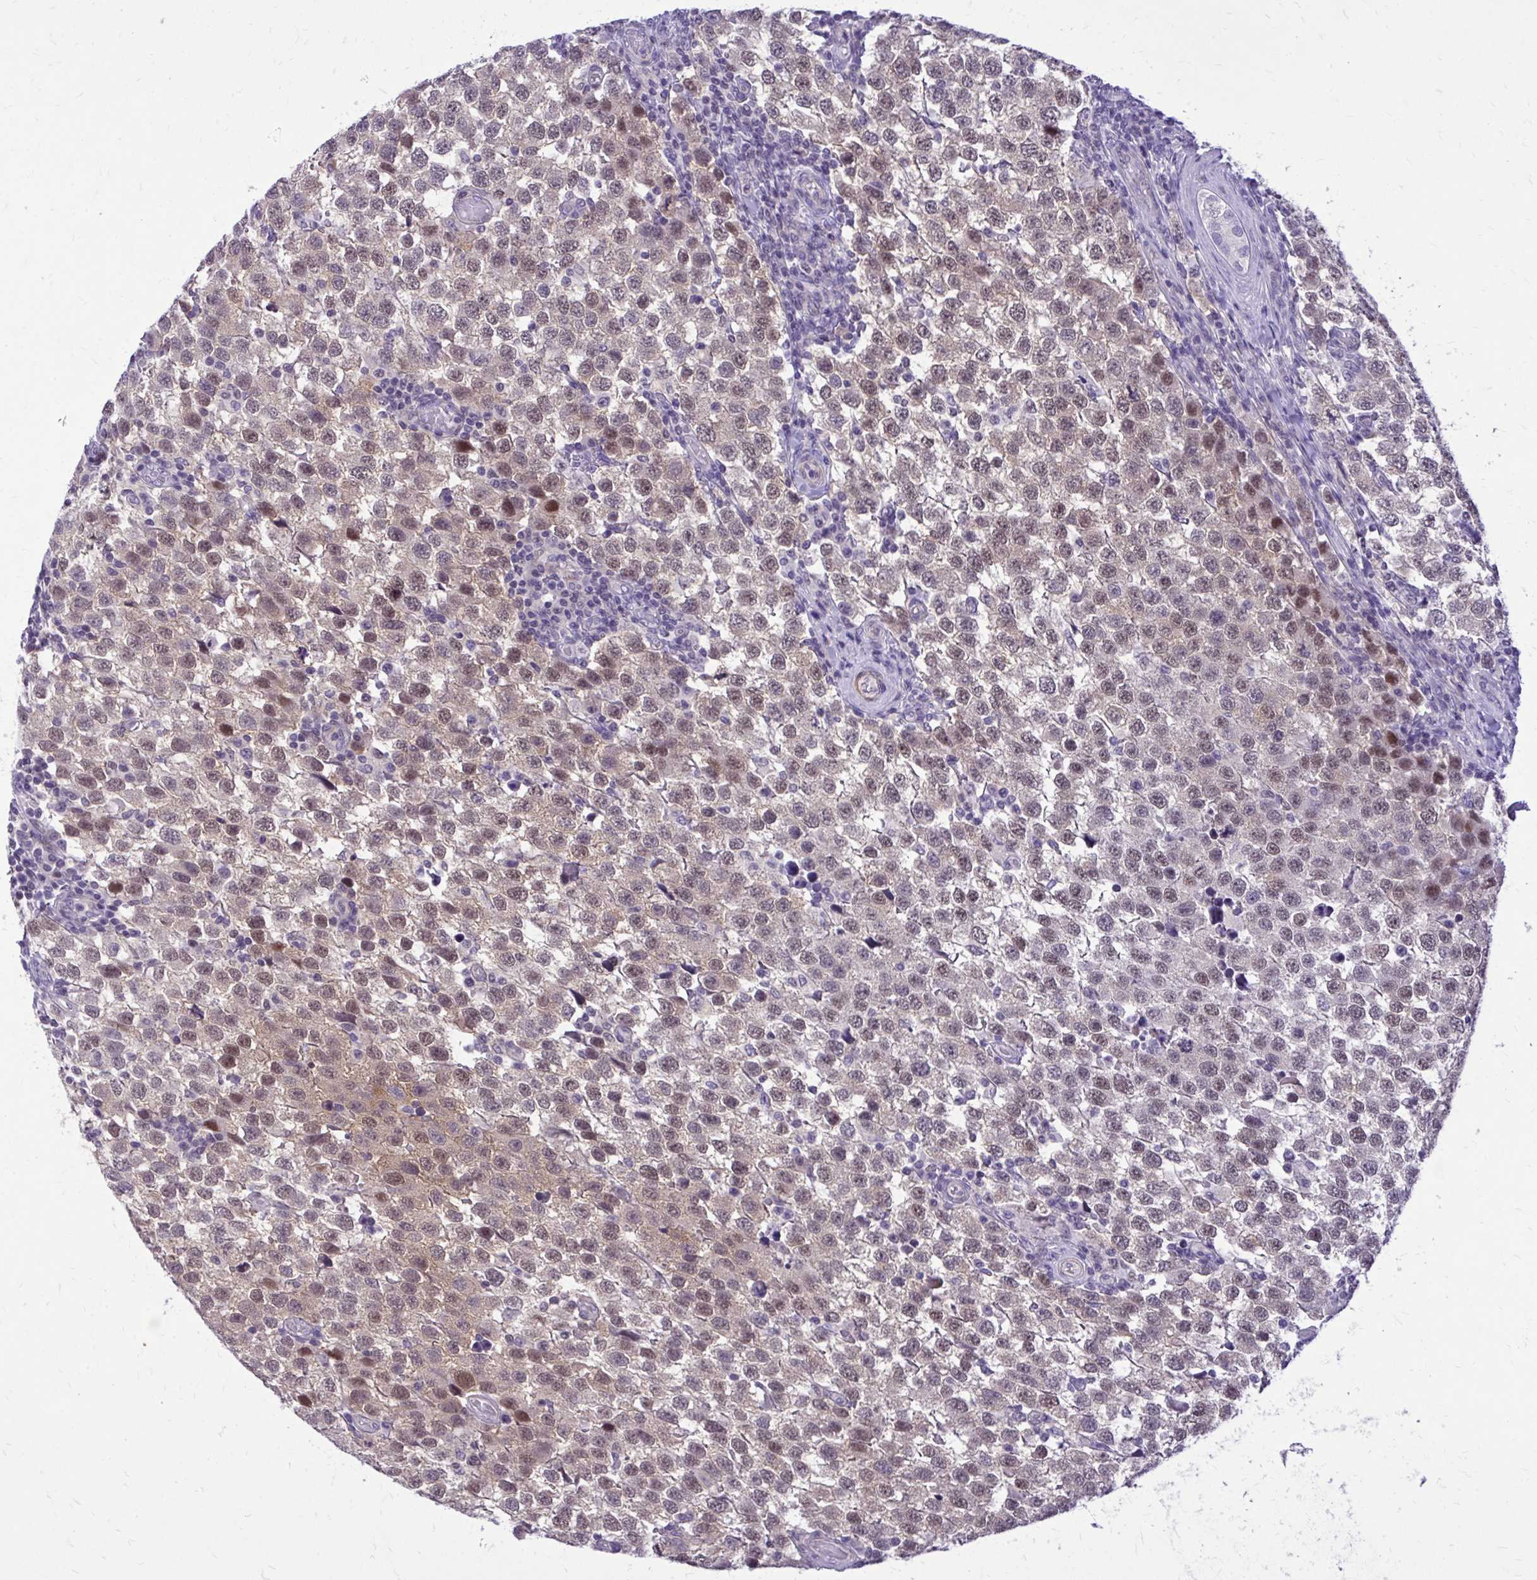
{"staining": {"intensity": "weak", "quantity": ">75%", "location": "nuclear"}, "tissue": "testis cancer", "cell_type": "Tumor cells", "image_type": "cancer", "snomed": [{"axis": "morphology", "description": "Seminoma, NOS"}, {"axis": "topography", "description": "Testis"}], "caption": "Testis cancer (seminoma) stained for a protein displays weak nuclear positivity in tumor cells. The protein is stained brown, and the nuclei are stained in blue (DAB (3,3'-diaminobenzidine) IHC with brightfield microscopy, high magnification).", "gene": "ZBTB25", "patient": {"sex": "male", "age": 34}}